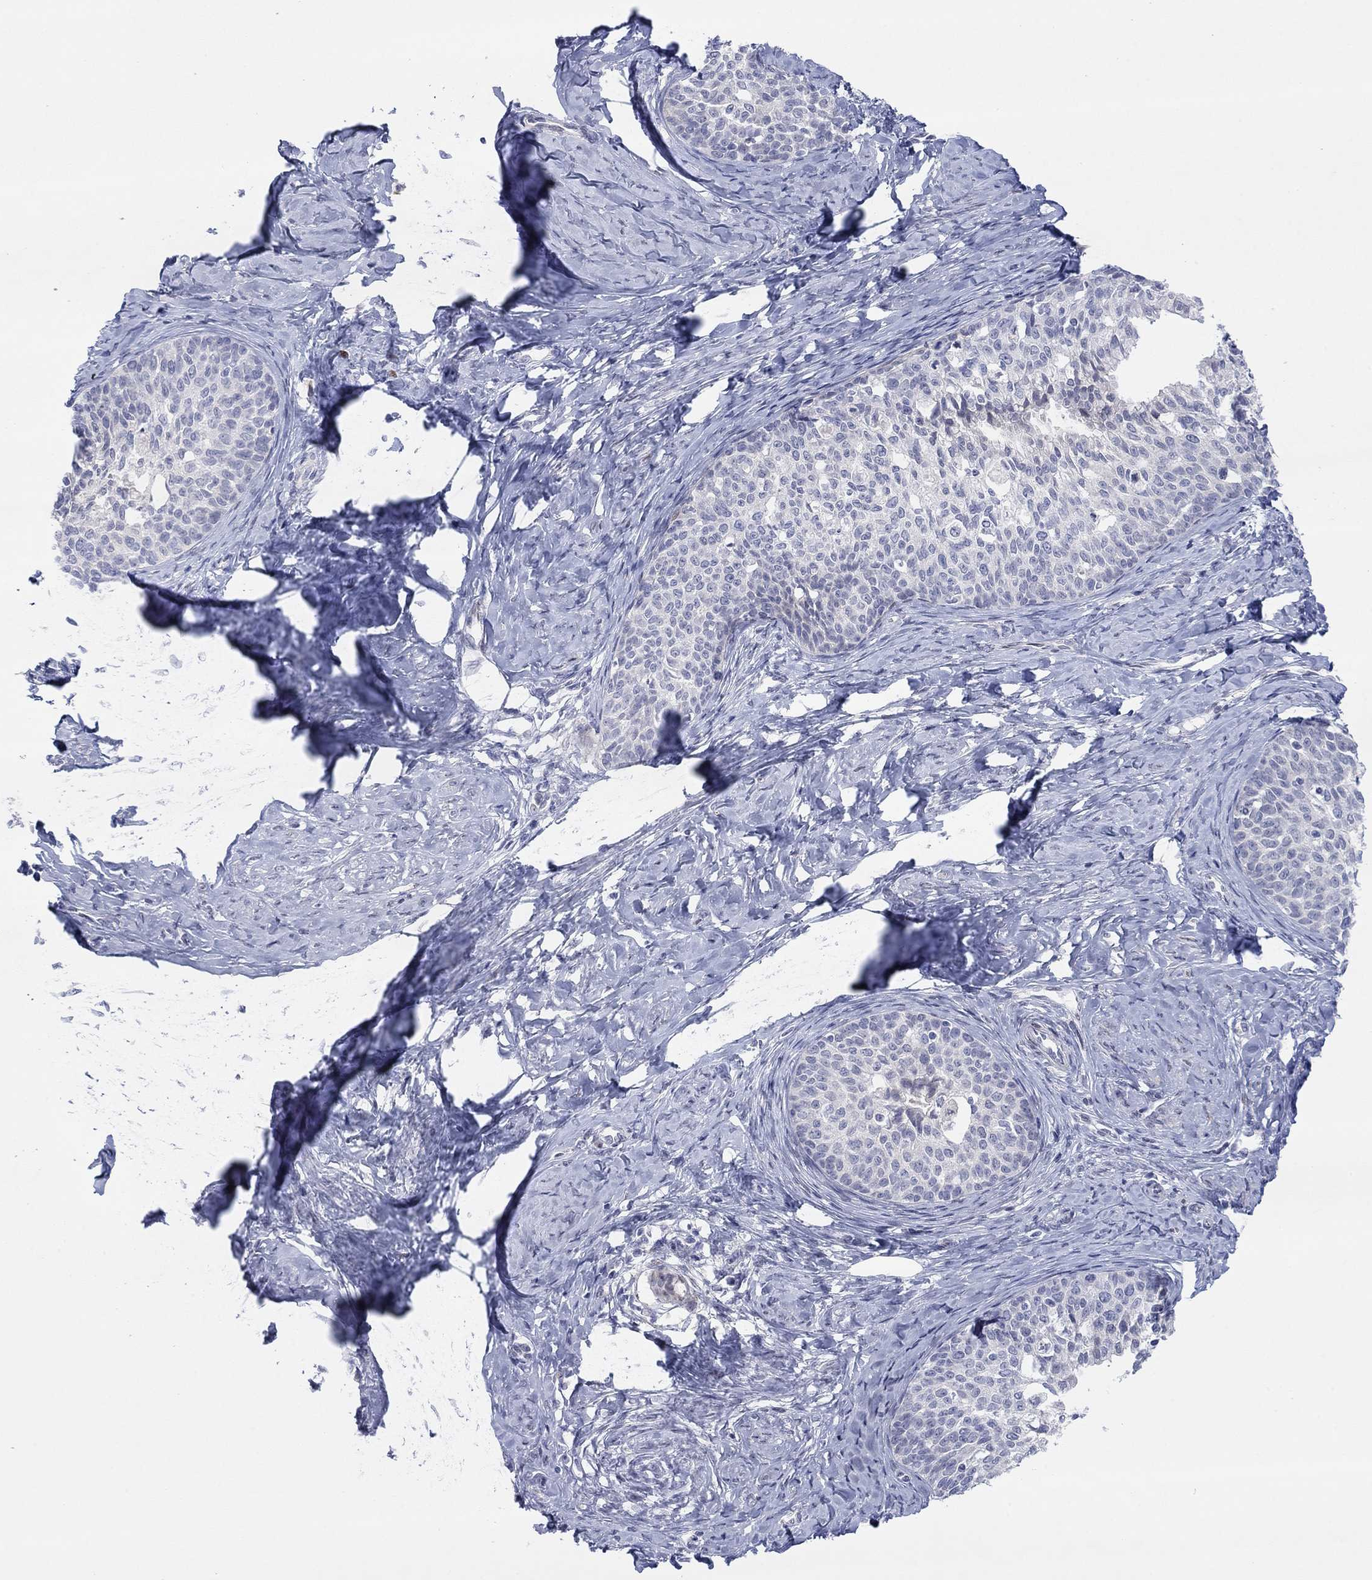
{"staining": {"intensity": "negative", "quantity": "none", "location": "none"}, "tissue": "cervical cancer", "cell_type": "Tumor cells", "image_type": "cancer", "snomed": [{"axis": "morphology", "description": "Squamous cell carcinoma, NOS"}, {"axis": "topography", "description": "Cervix"}], "caption": "Tumor cells are negative for brown protein staining in cervical cancer (squamous cell carcinoma).", "gene": "TTC21B", "patient": {"sex": "female", "age": 51}}